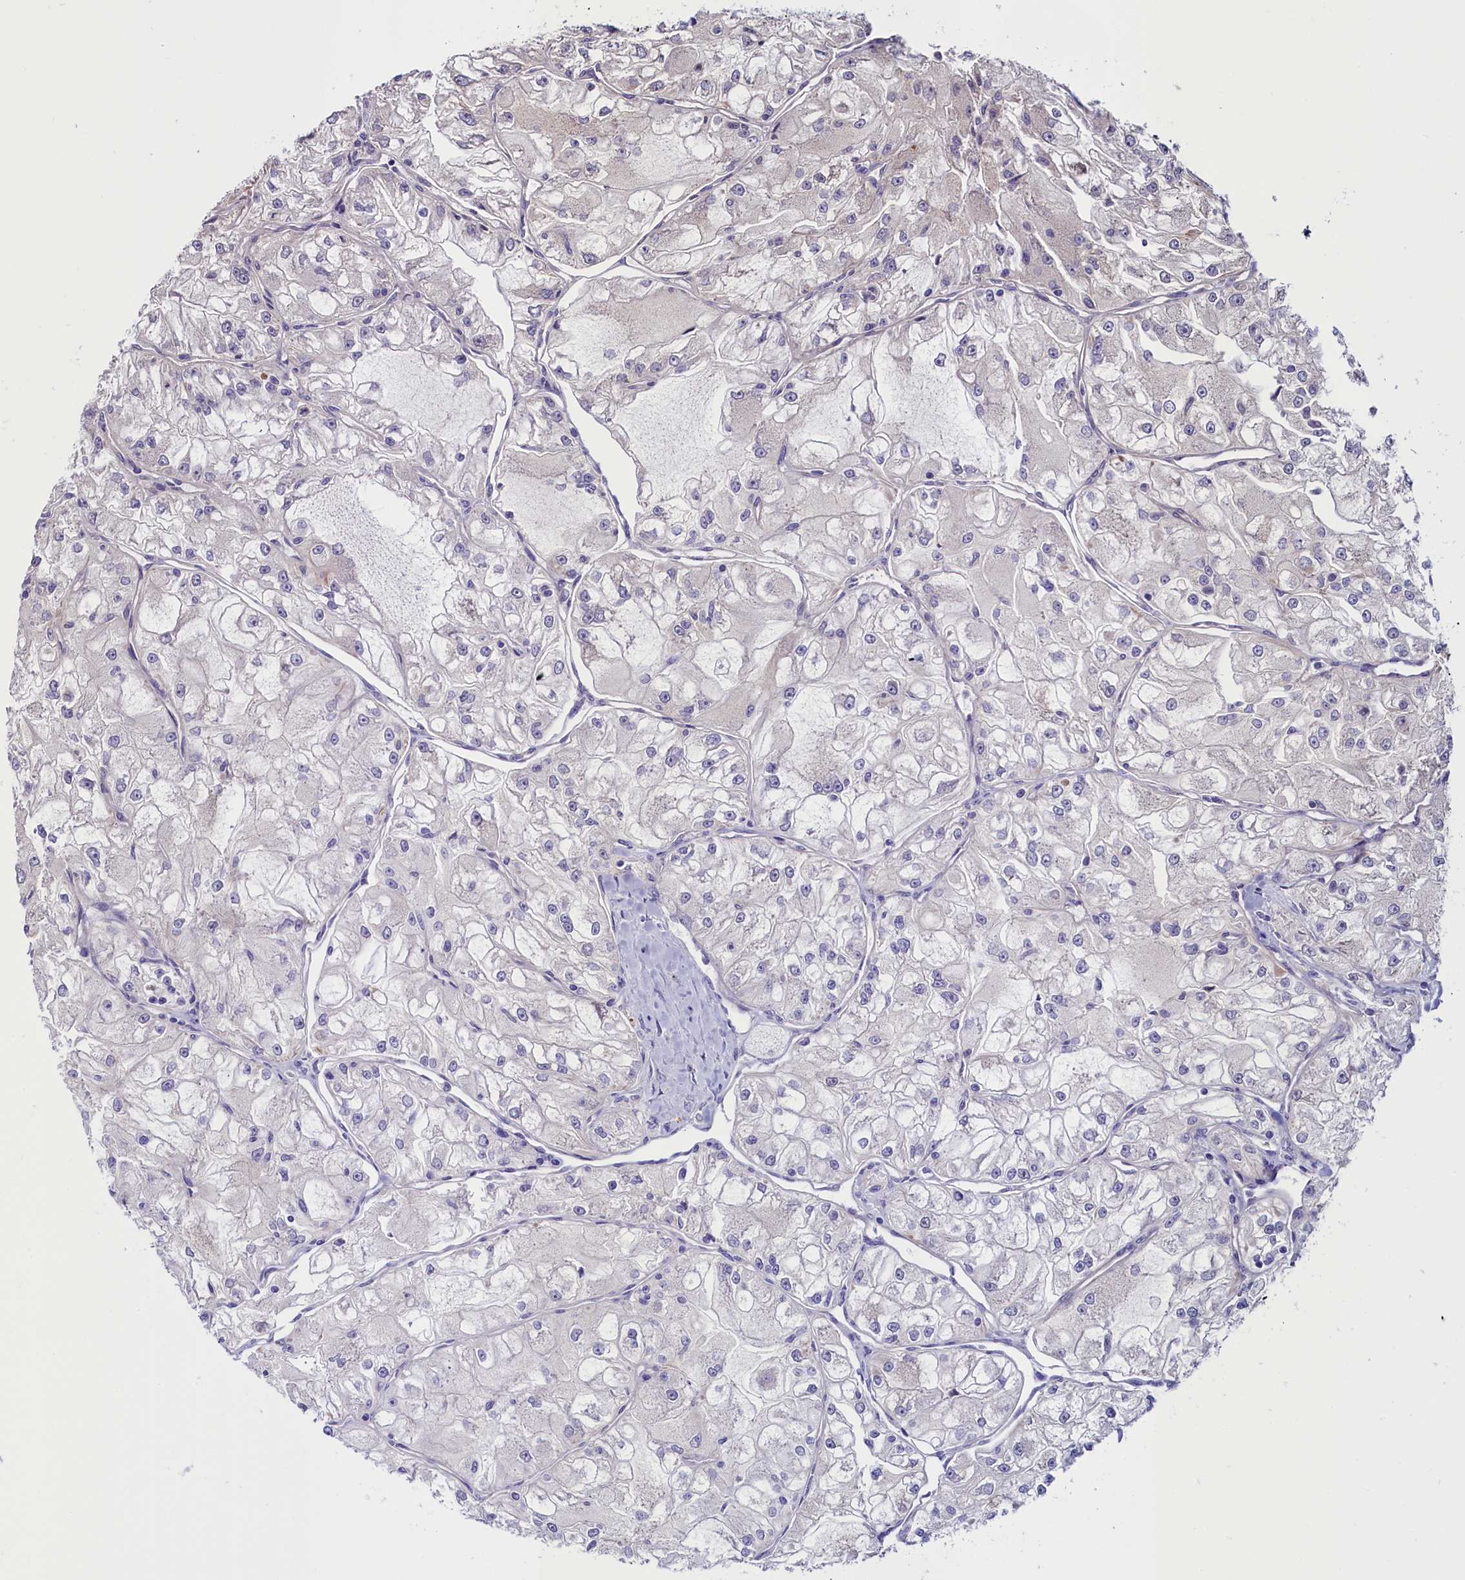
{"staining": {"intensity": "negative", "quantity": "none", "location": "none"}, "tissue": "renal cancer", "cell_type": "Tumor cells", "image_type": "cancer", "snomed": [{"axis": "morphology", "description": "Adenocarcinoma, NOS"}, {"axis": "topography", "description": "Kidney"}], "caption": "Tumor cells show no significant protein positivity in renal cancer.", "gene": "PDILT", "patient": {"sex": "female", "age": 72}}